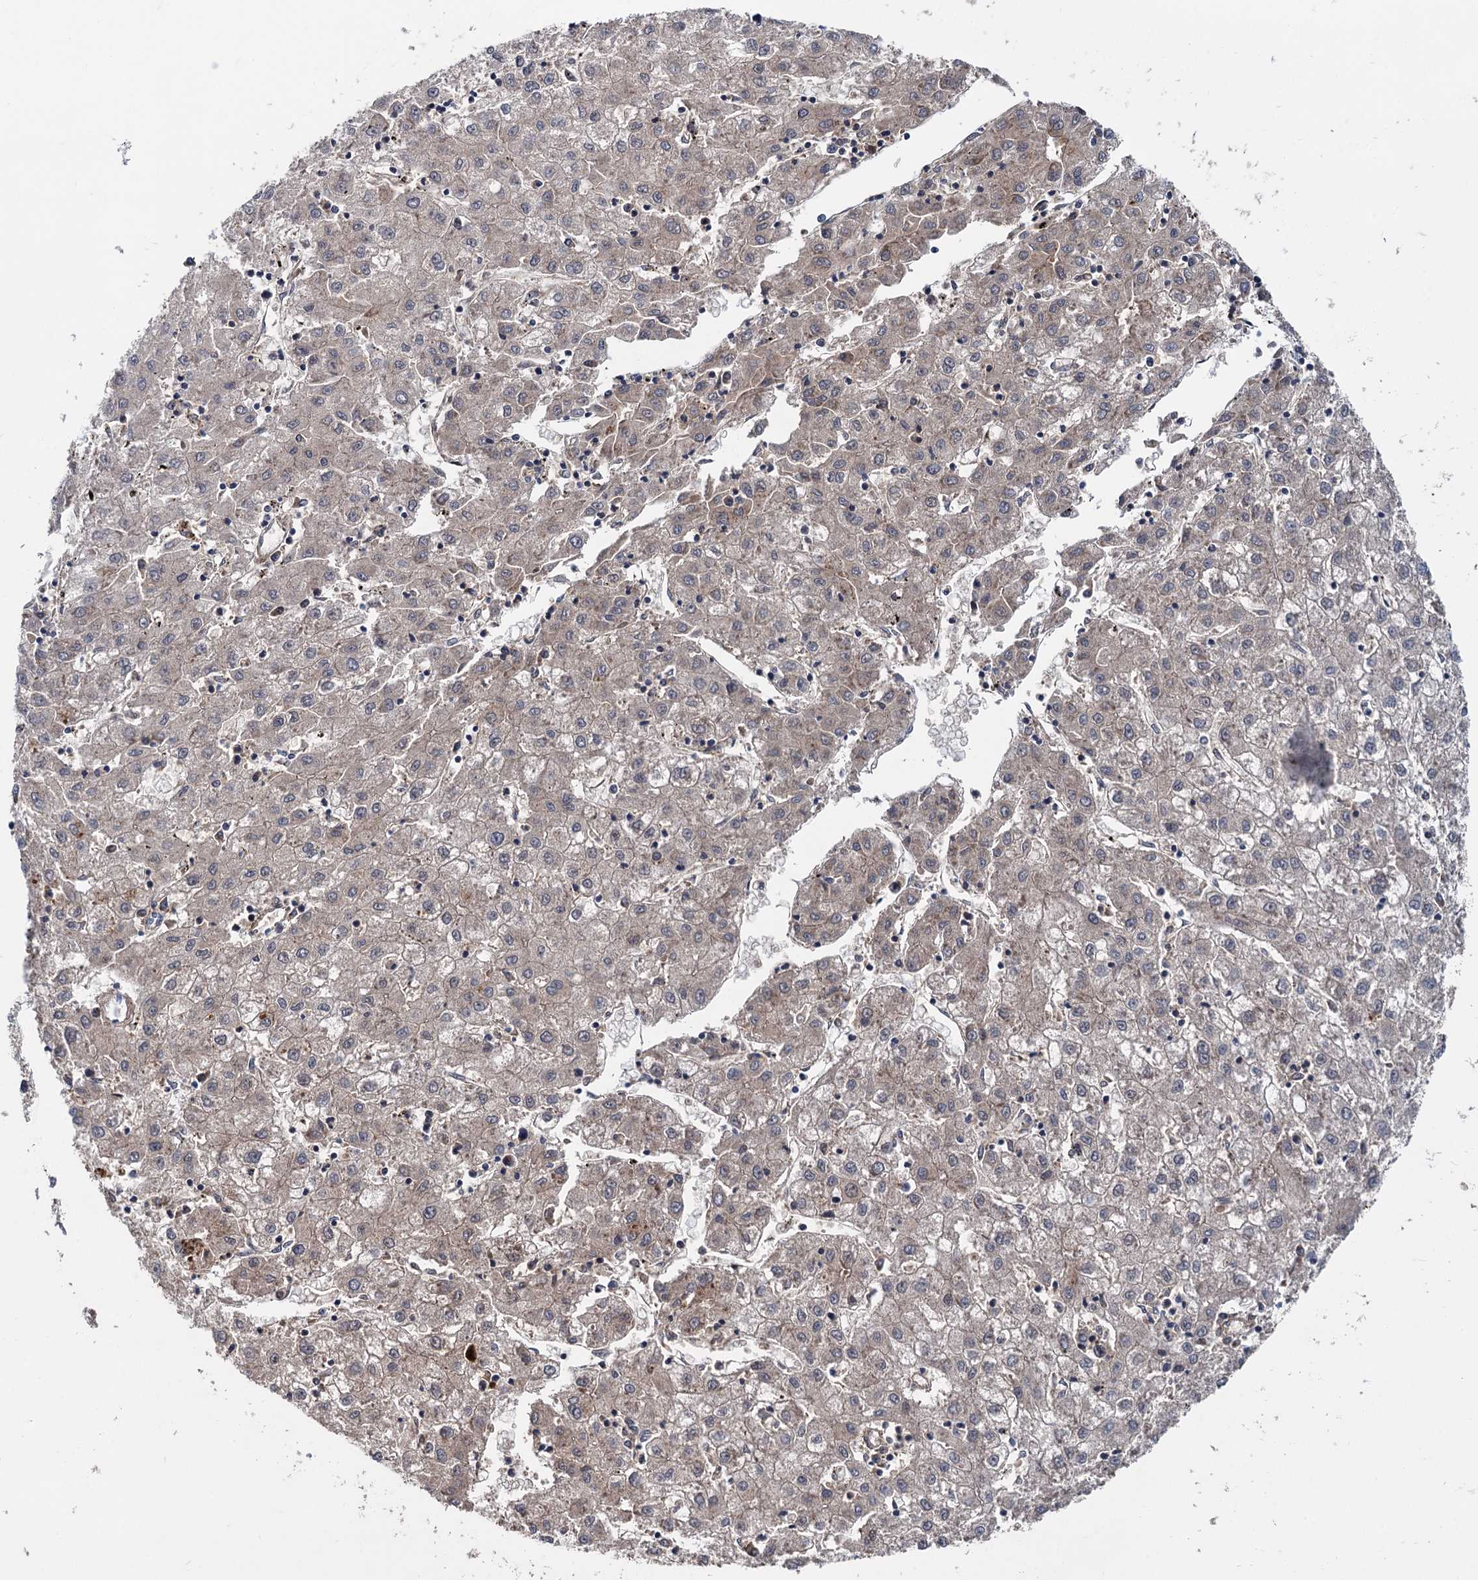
{"staining": {"intensity": "moderate", "quantity": ">75%", "location": "cytoplasmic/membranous"}, "tissue": "liver cancer", "cell_type": "Tumor cells", "image_type": "cancer", "snomed": [{"axis": "morphology", "description": "Carcinoma, Hepatocellular, NOS"}, {"axis": "topography", "description": "Liver"}], "caption": "Immunohistochemical staining of liver cancer exhibits moderate cytoplasmic/membranous protein expression in about >75% of tumor cells.", "gene": "GSTM3", "patient": {"sex": "male", "age": 72}}